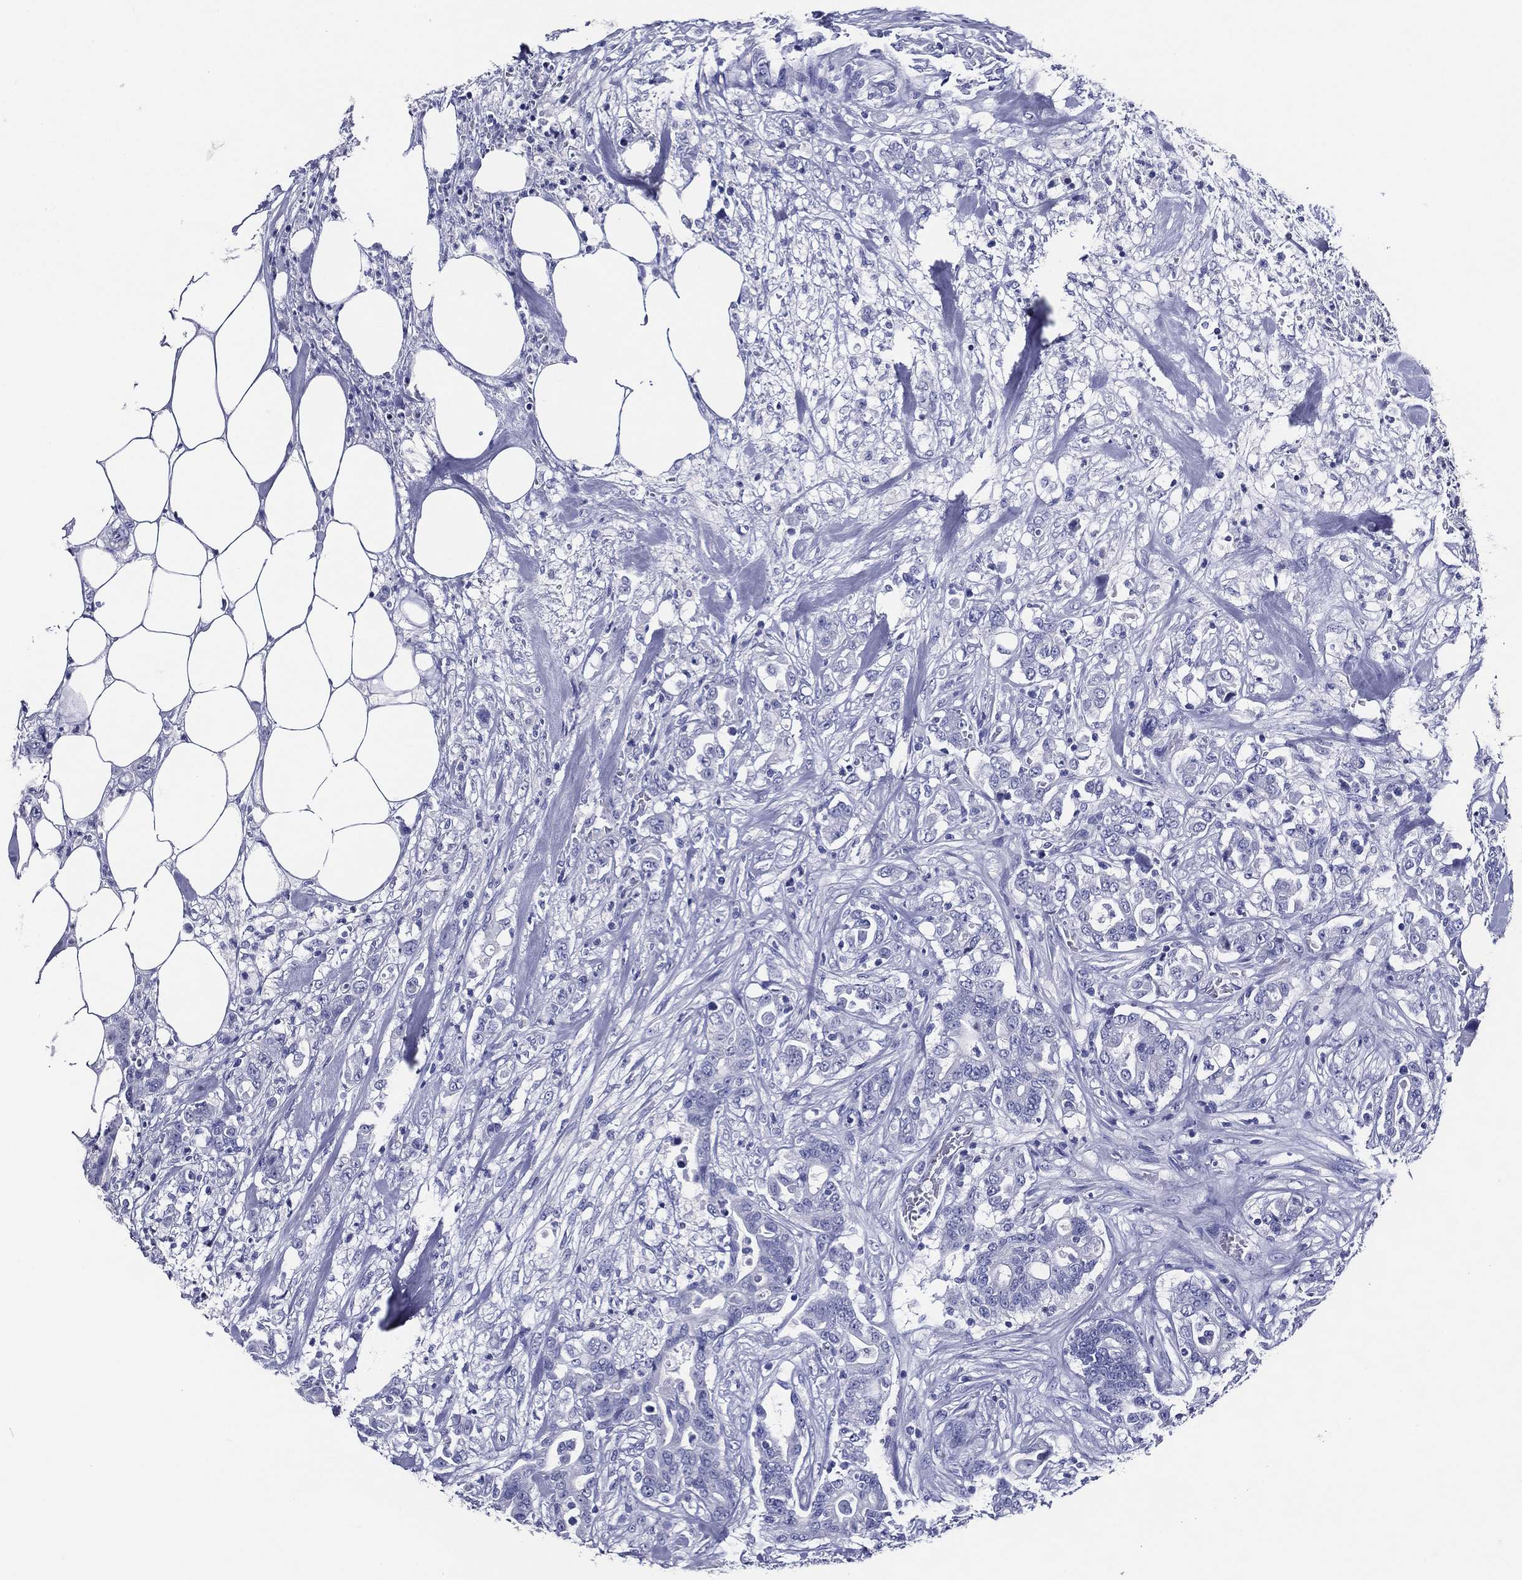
{"staining": {"intensity": "negative", "quantity": "none", "location": "none"}, "tissue": "colorectal cancer", "cell_type": "Tumor cells", "image_type": "cancer", "snomed": [{"axis": "morphology", "description": "Adenocarcinoma, NOS"}, {"axis": "topography", "description": "Colon"}], "caption": "Immunohistochemistry (IHC) image of neoplastic tissue: colorectal cancer stained with DAB (3,3'-diaminobenzidine) exhibits no significant protein staining in tumor cells. The staining is performed using DAB (3,3'-diaminobenzidine) brown chromogen with nuclei counter-stained in using hematoxylin.", "gene": "ACE2", "patient": {"sex": "female", "age": 69}}